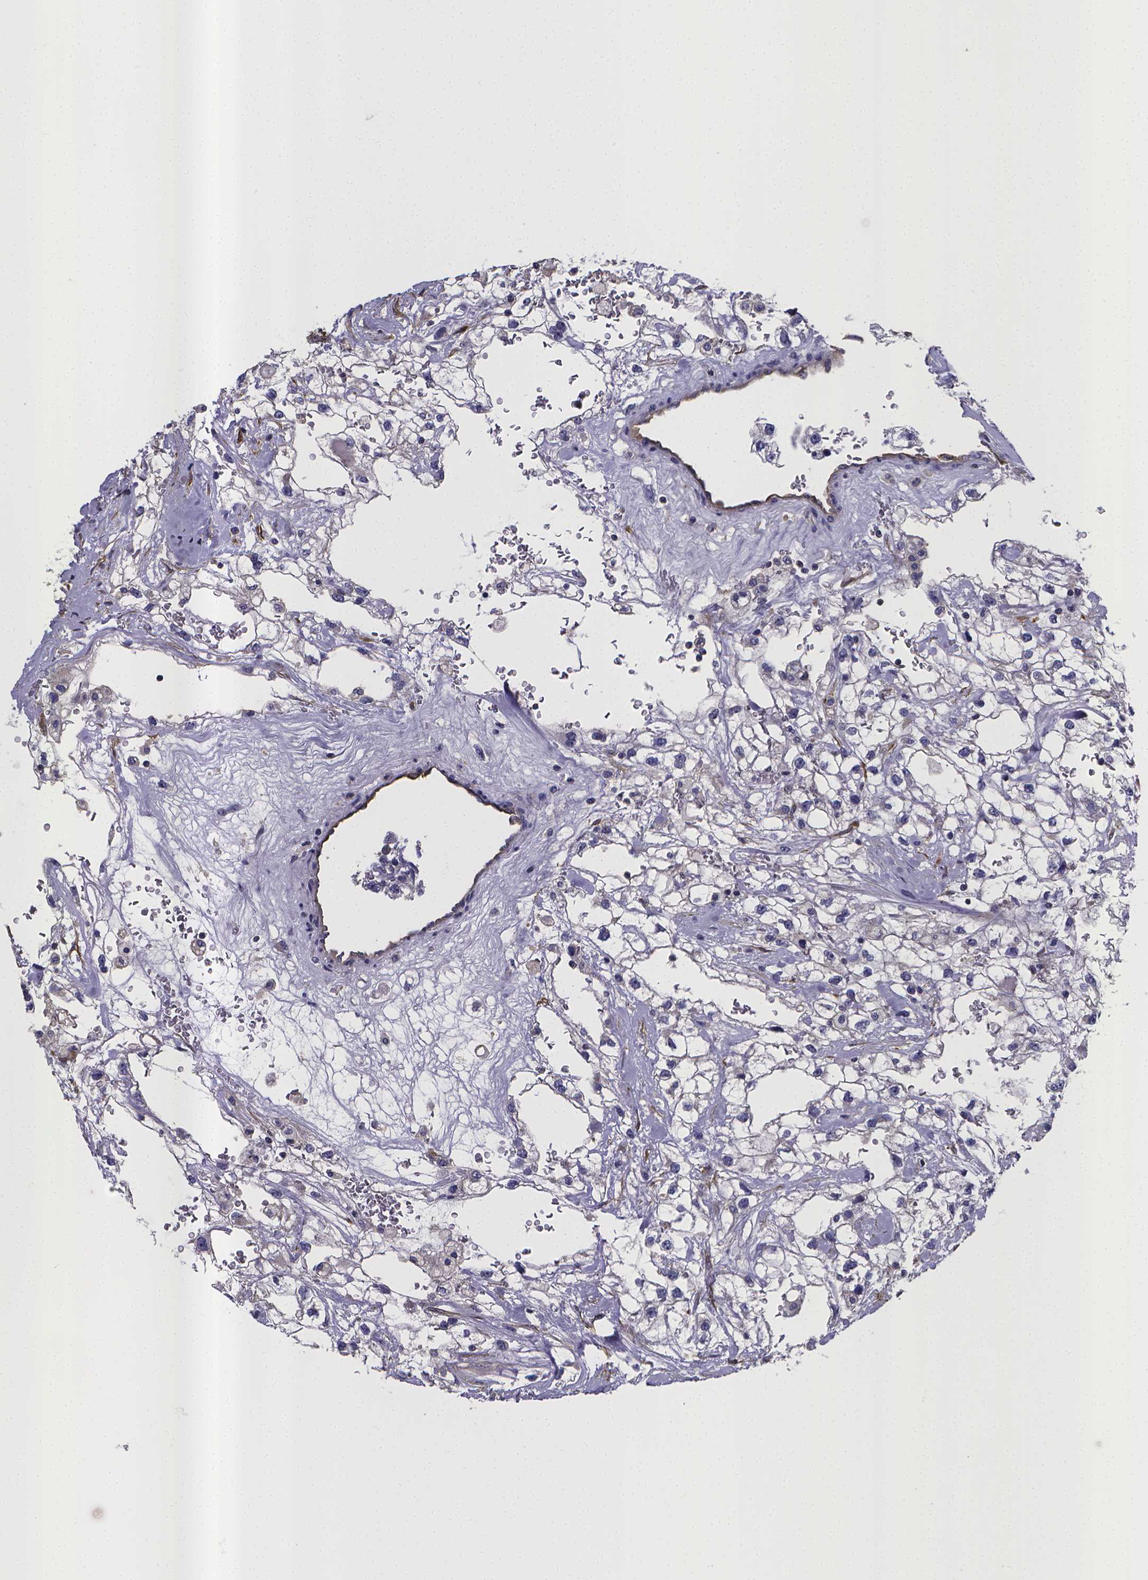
{"staining": {"intensity": "negative", "quantity": "none", "location": "none"}, "tissue": "renal cancer", "cell_type": "Tumor cells", "image_type": "cancer", "snomed": [{"axis": "morphology", "description": "Adenocarcinoma, NOS"}, {"axis": "topography", "description": "Kidney"}], "caption": "An IHC histopathology image of renal cancer (adenocarcinoma) is shown. There is no staining in tumor cells of renal cancer (adenocarcinoma).", "gene": "RERG", "patient": {"sex": "male", "age": 59}}